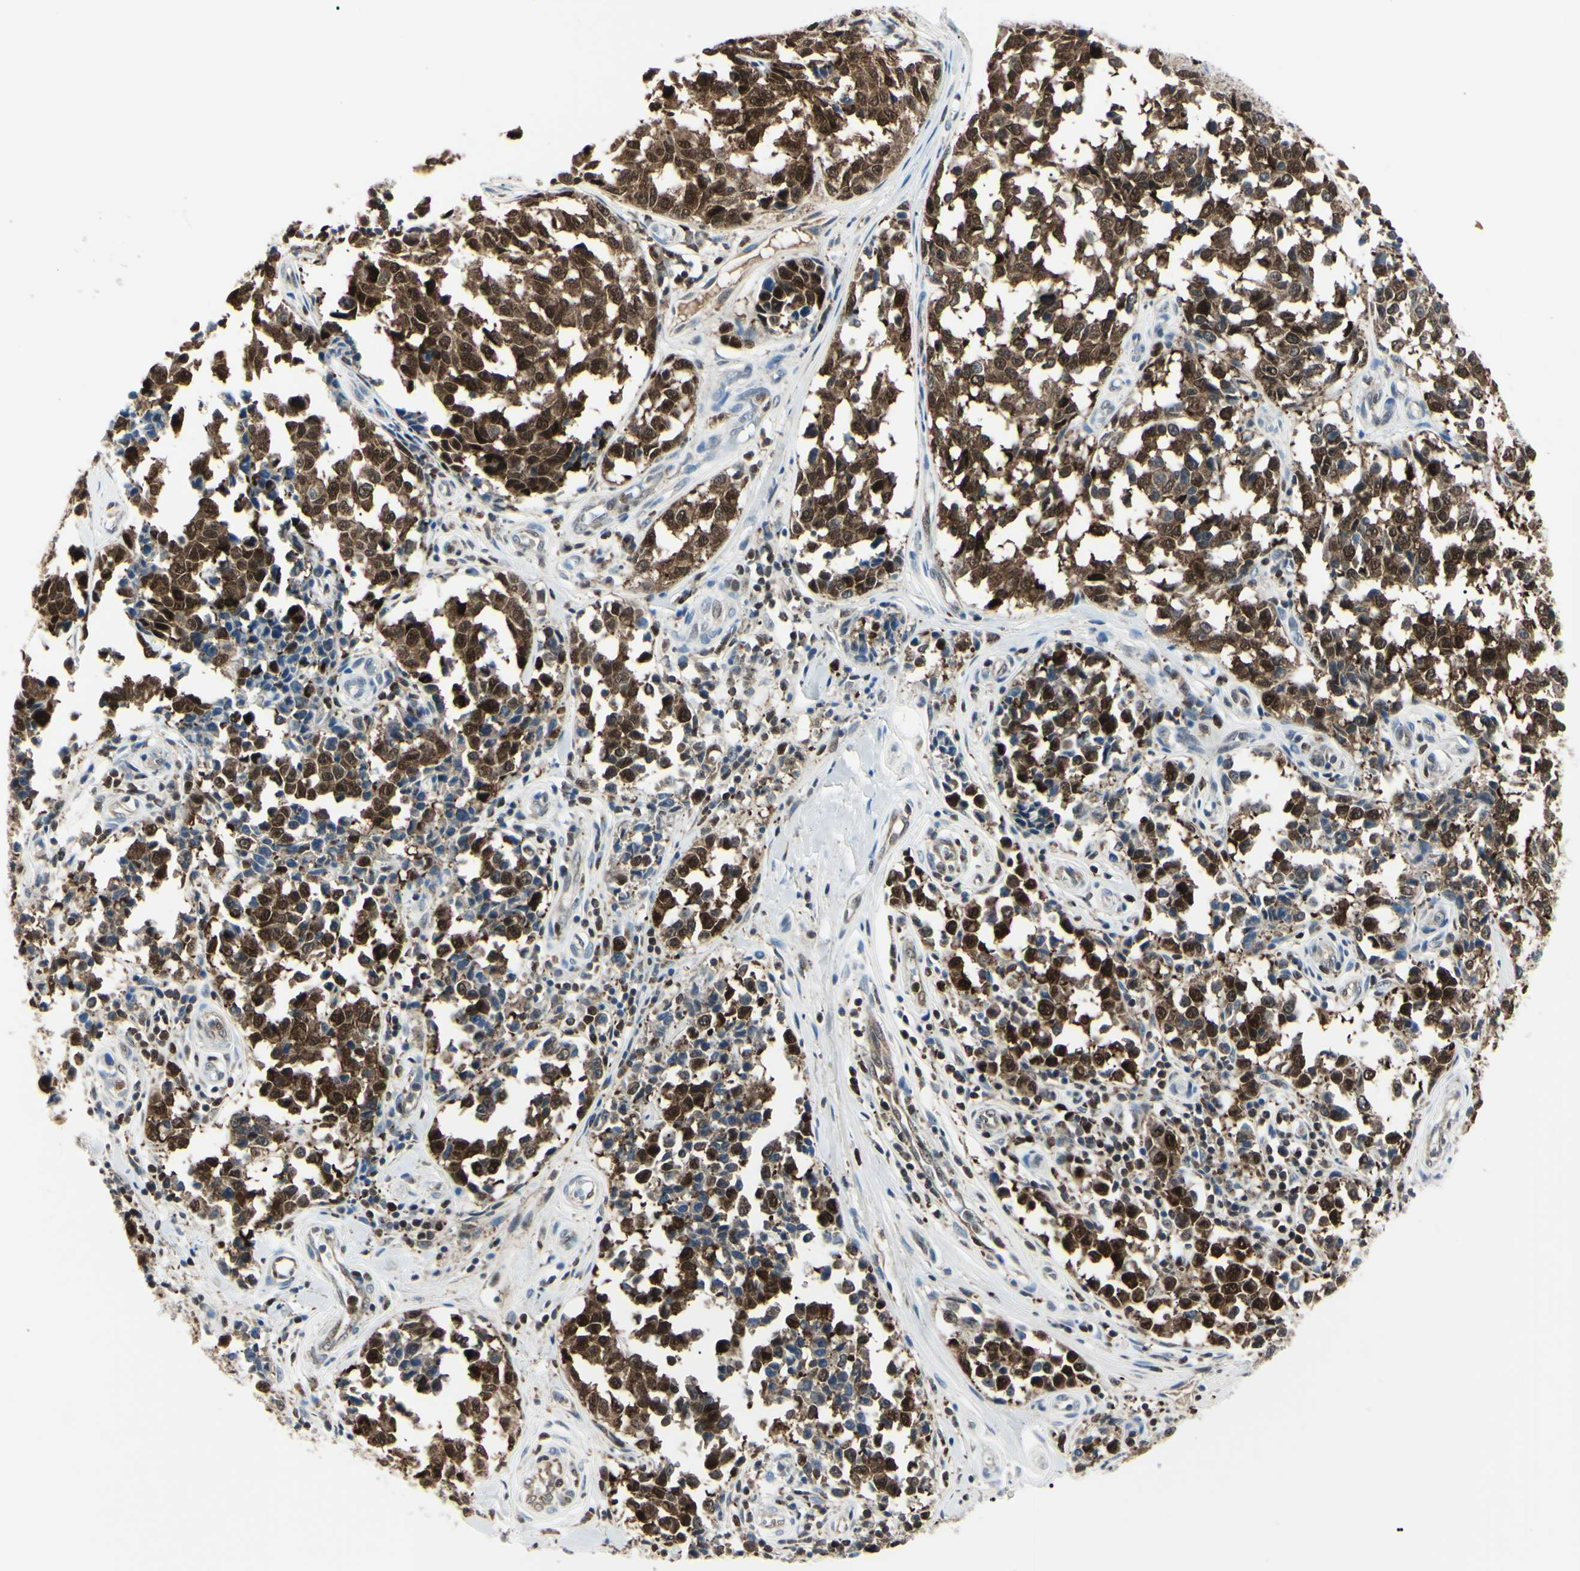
{"staining": {"intensity": "strong", "quantity": ">75%", "location": "cytoplasmic/membranous,nuclear"}, "tissue": "melanoma", "cell_type": "Tumor cells", "image_type": "cancer", "snomed": [{"axis": "morphology", "description": "Malignant melanoma, NOS"}, {"axis": "topography", "description": "Skin"}], "caption": "IHC (DAB) staining of human melanoma exhibits strong cytoplasmic/membranous and nuclear protein expression in approximately >75% of tumor cells.", "gene": "PGK1", "patient": {"sex": "female", "age": 64}}